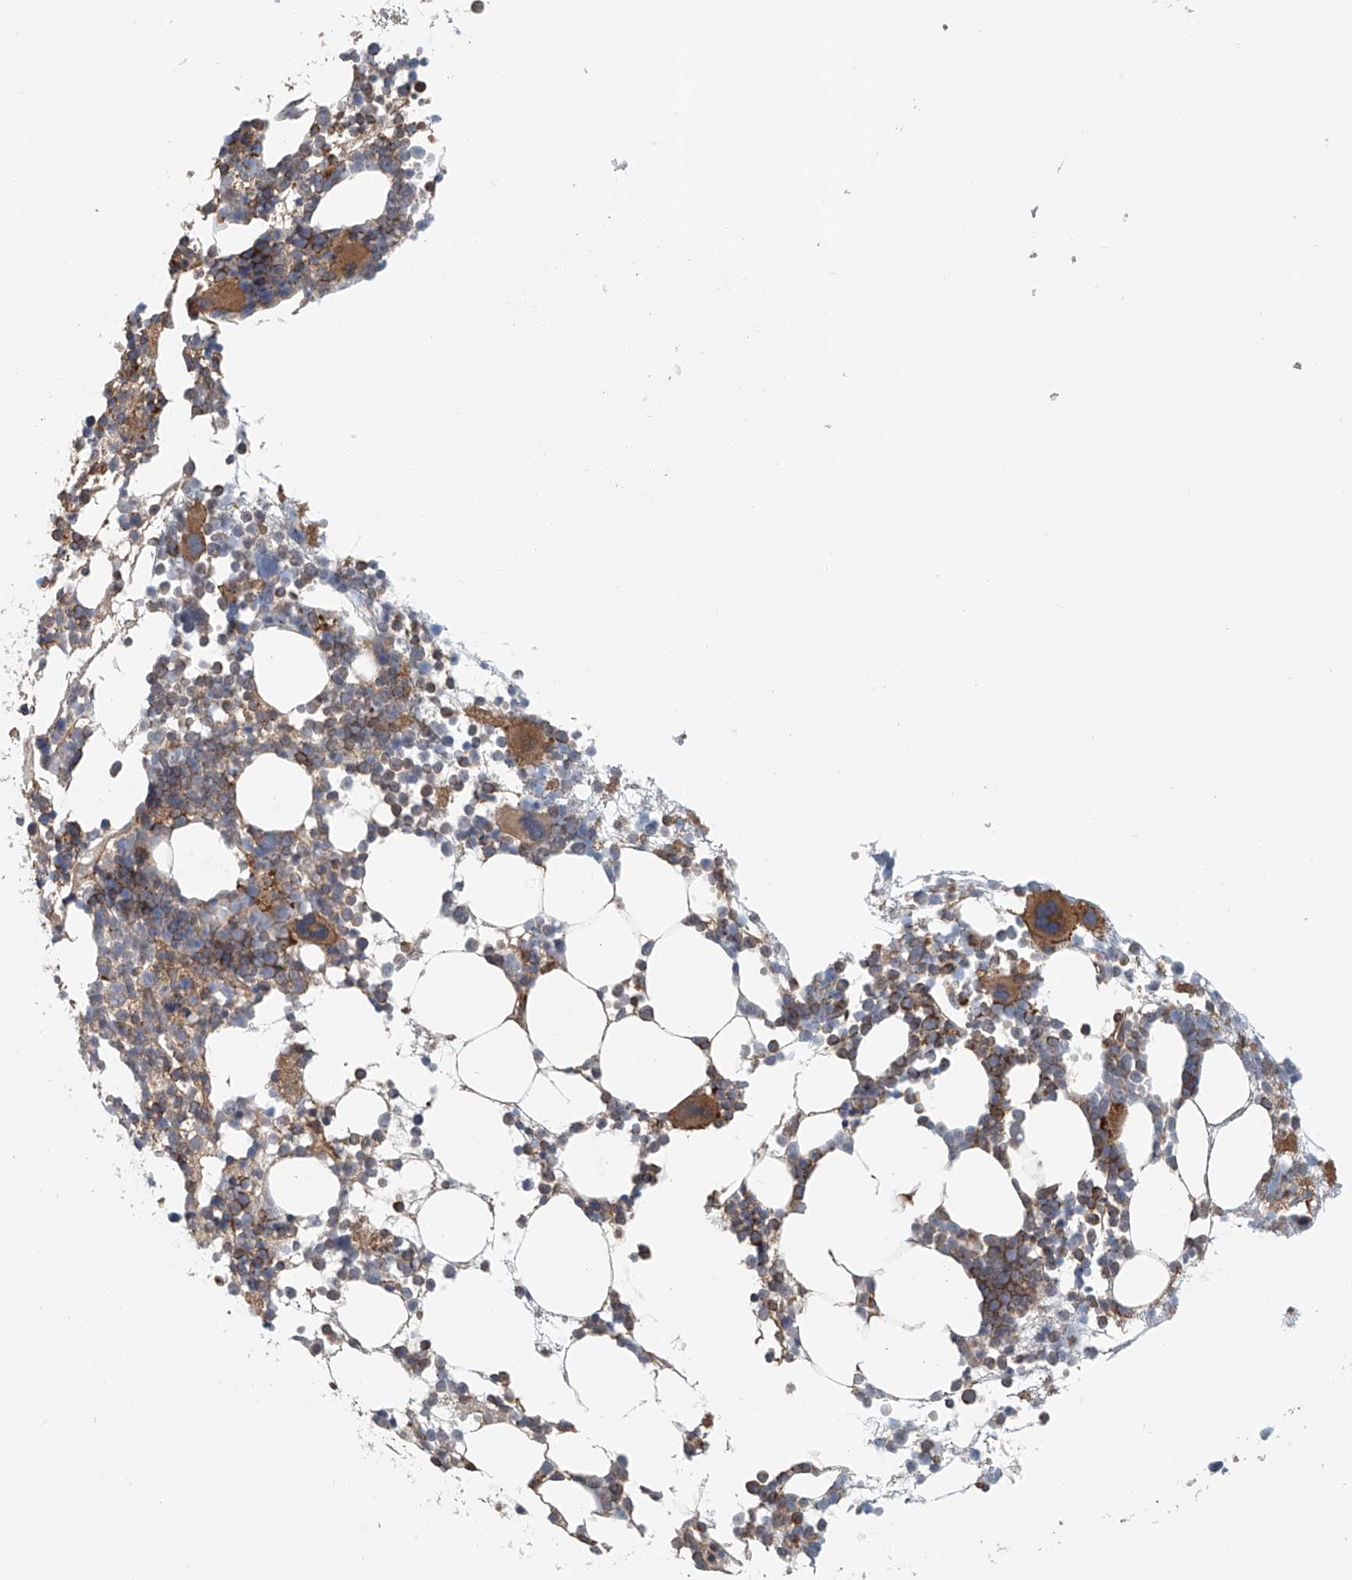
{"staining": {"intensity": "moderate", "quantity": "25%-75%", "location": "cytoplasmic/membranous"}, "tissue": "bone marrow", "cell_type": "Hematopoietic cells", "image_type": "normal", "snomed": [{"axis": "morphology", "description": "Normal tissue, NOS"}, {"axis": "topography", "description": "Bone marrow"}], "caption": "The micrograph reveals staining of unremarkable bone marrow, revealing moderate cytoplasmic/membranous protein positivity (brown color) within hematopoietic cells.", "gene": "FRYL", "patient": {"sex": "female", "age": 57}}